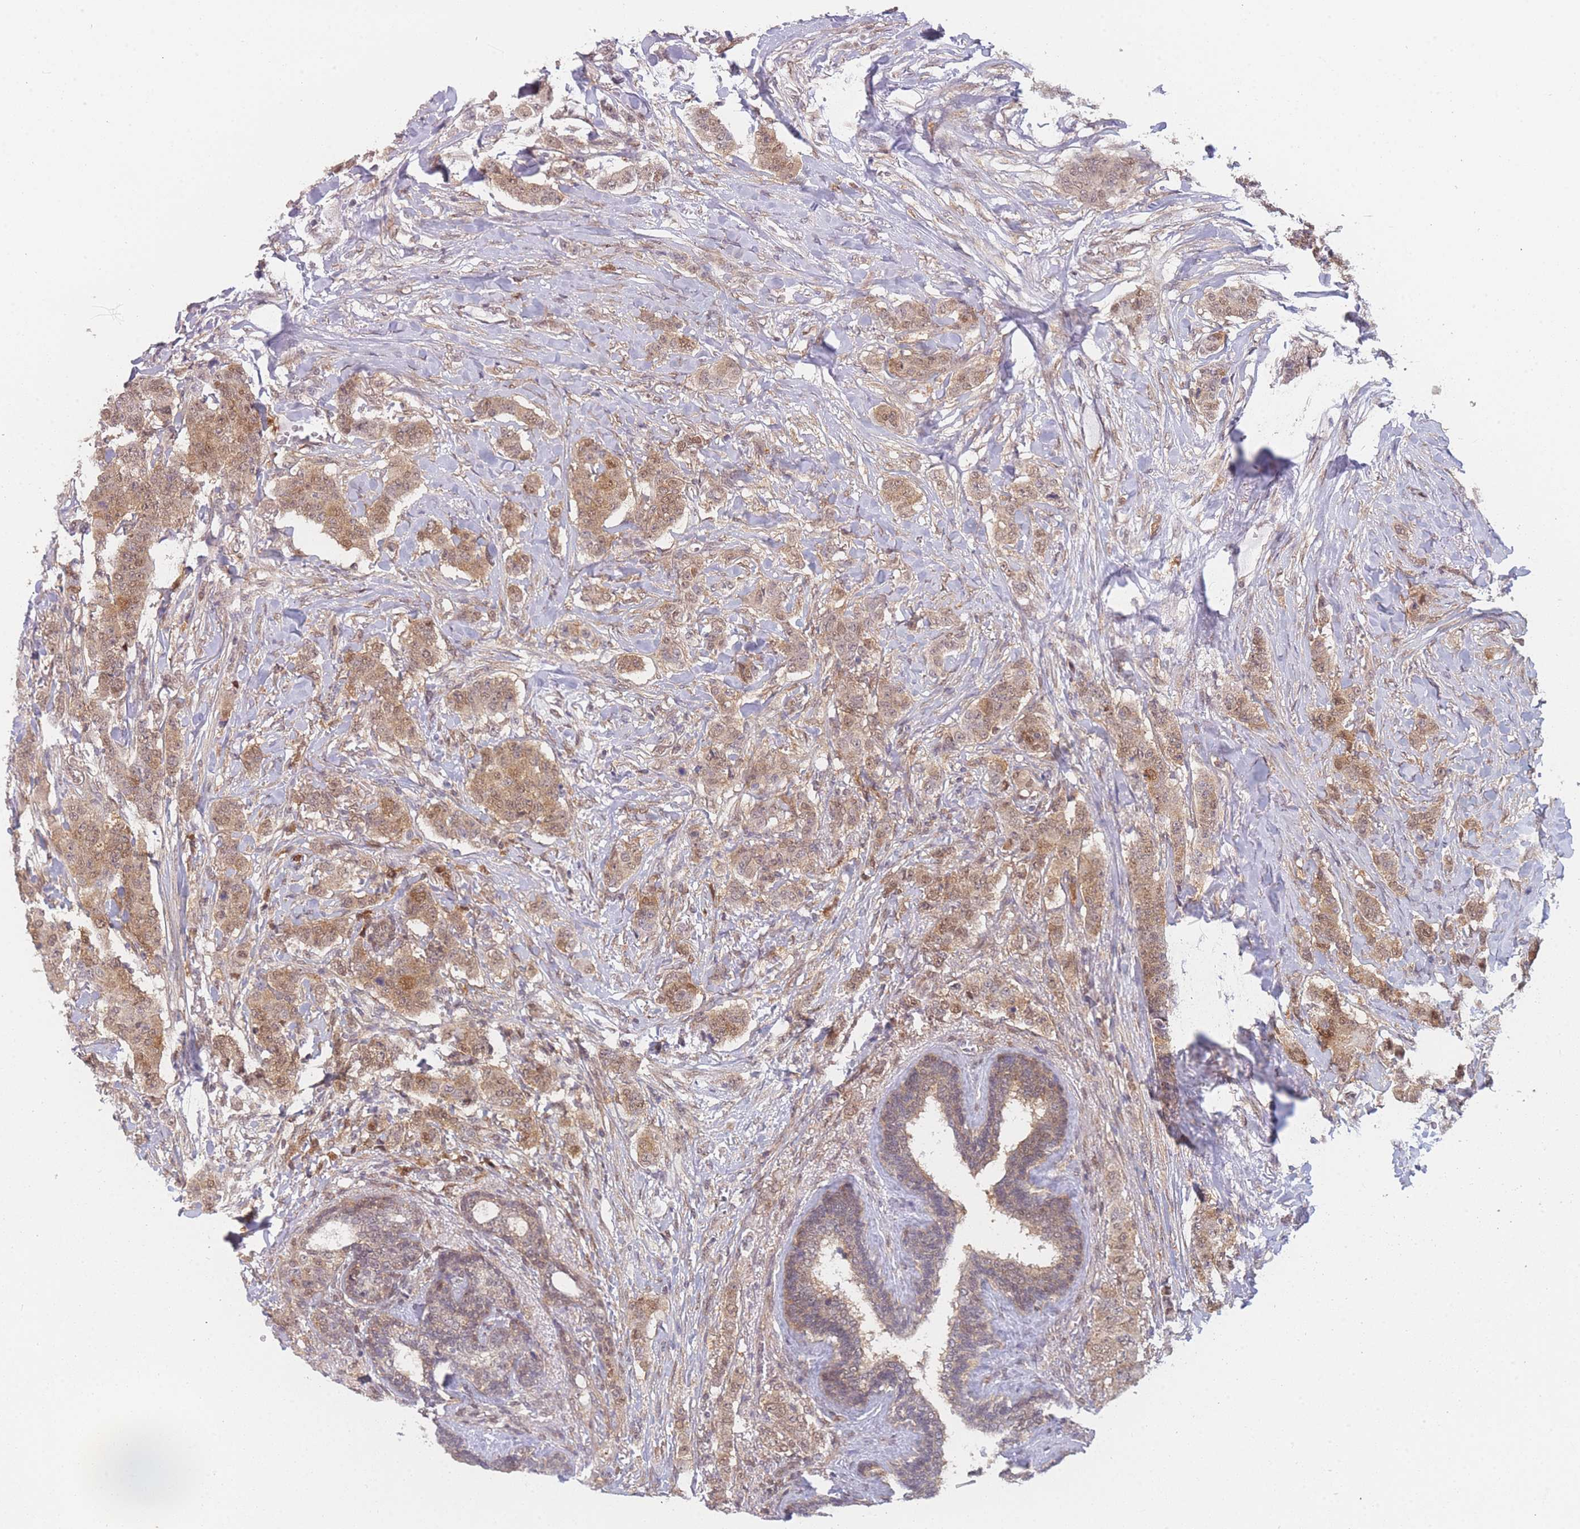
{"staining": {"intensity": "moderate", "quantity": ">75%", "location": "cytoplasmic/membranous"}, "tissue": "breast cancer", "cell_type": "Tumor cells", "image_type": "cancer", "snomed": [{"axis": "morphology", "description": "Duct carcinoma"}, {"axis": "topography", "description": "Breast"}], "caption": "This micrograph shows immunohistochemistry (IHC) staining of infiltrating ductal carcinoma (breast), with medium moderate cytoplasmic/membranous positivity in about >75% of tumor cells.", "gene": "MRI1", "patient": {"sex": "female", "age": 40}}